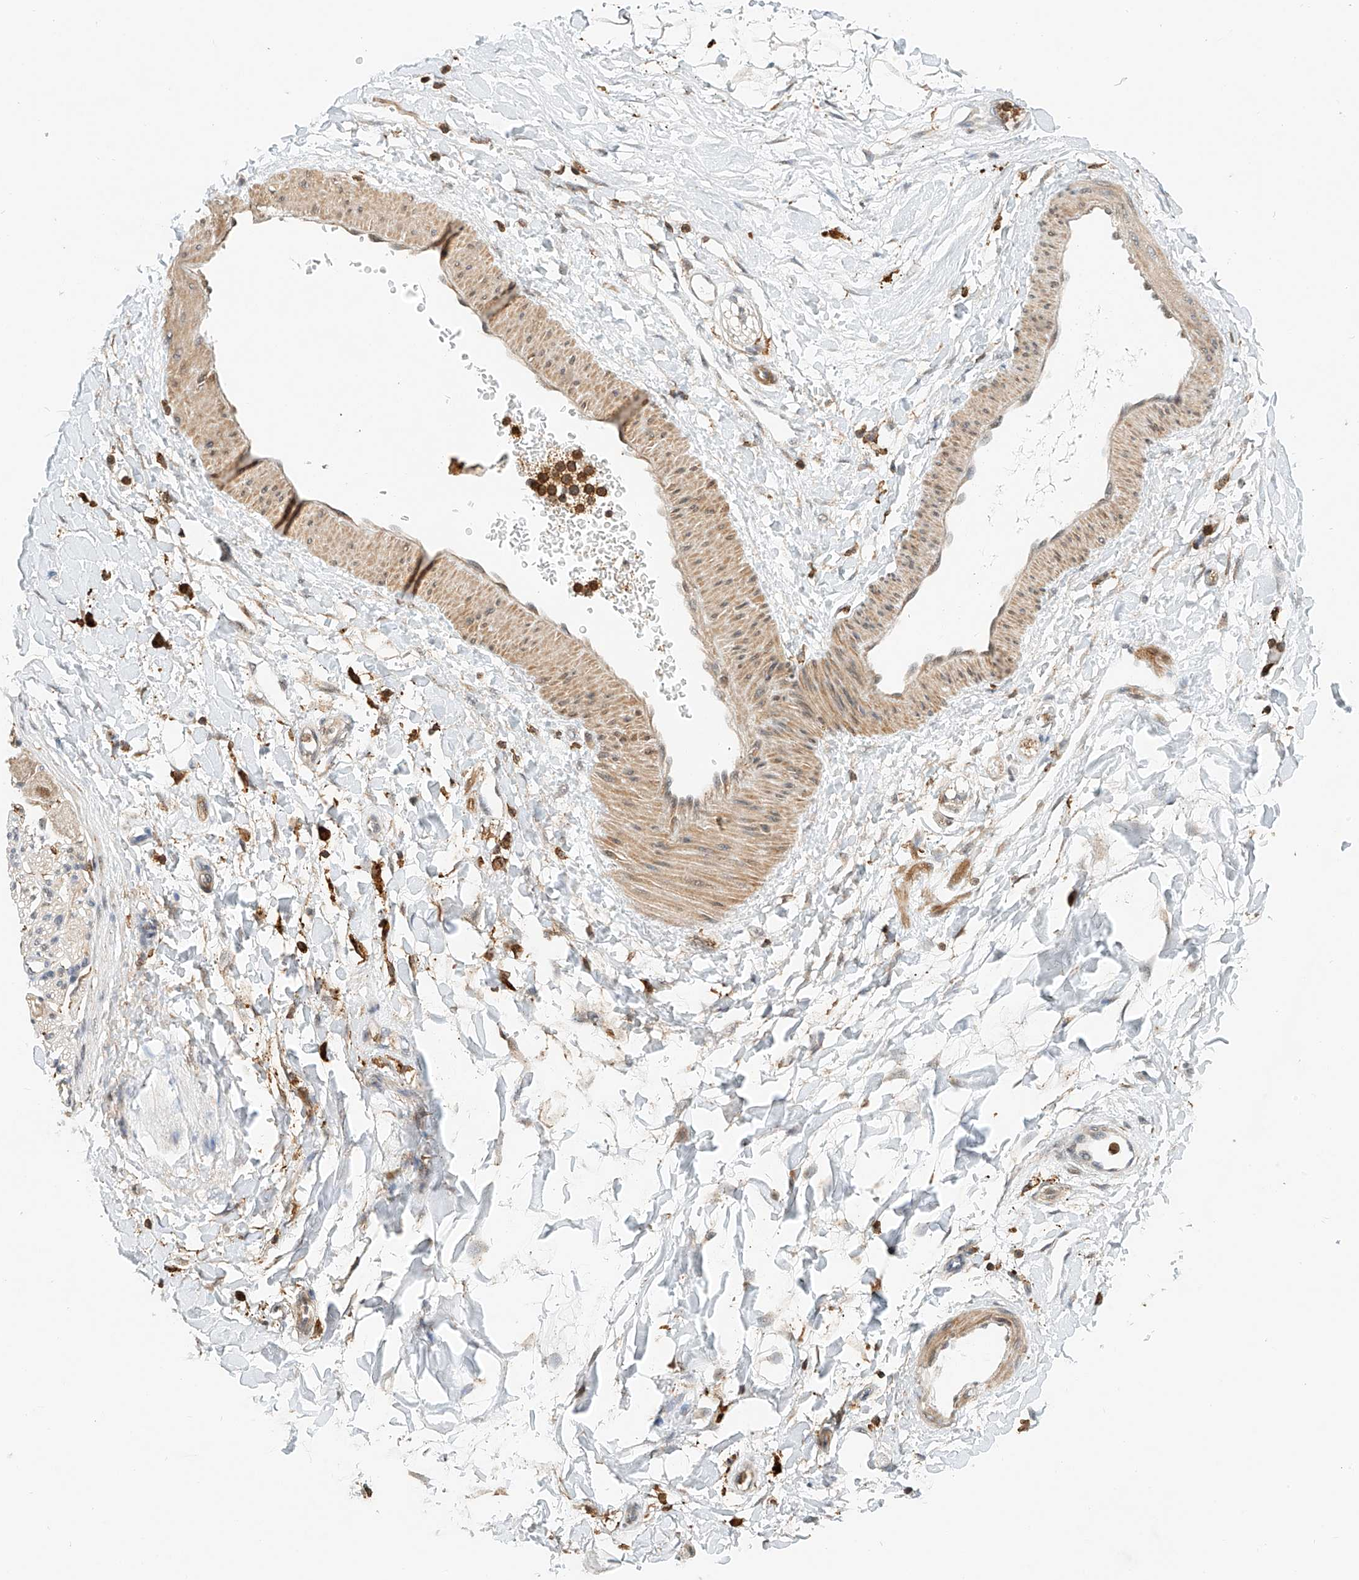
{"staining": {"intensity": "weak", "quantity": "<25%", "location": "cytoplasmic/membranous"}, "tissue": "adipose tissue", "cell_type": "Adipocytes", "image_type": "normal", "snomed": [{"axis": "morphology", "description": "Normal tissue, NOS"}, {"axis": "topography", "description": "Kidney"}, {"axis": "topography", "description": "Peripheral nerve tissue"}], "caption": "A photomicrograph of adipose tissue stained for a protein demonstrates no brown staining in adipocytes. Nuclei are stained in blue.", "gene": "MICAL1", "patient": {"sex": "male", "age": 7}}